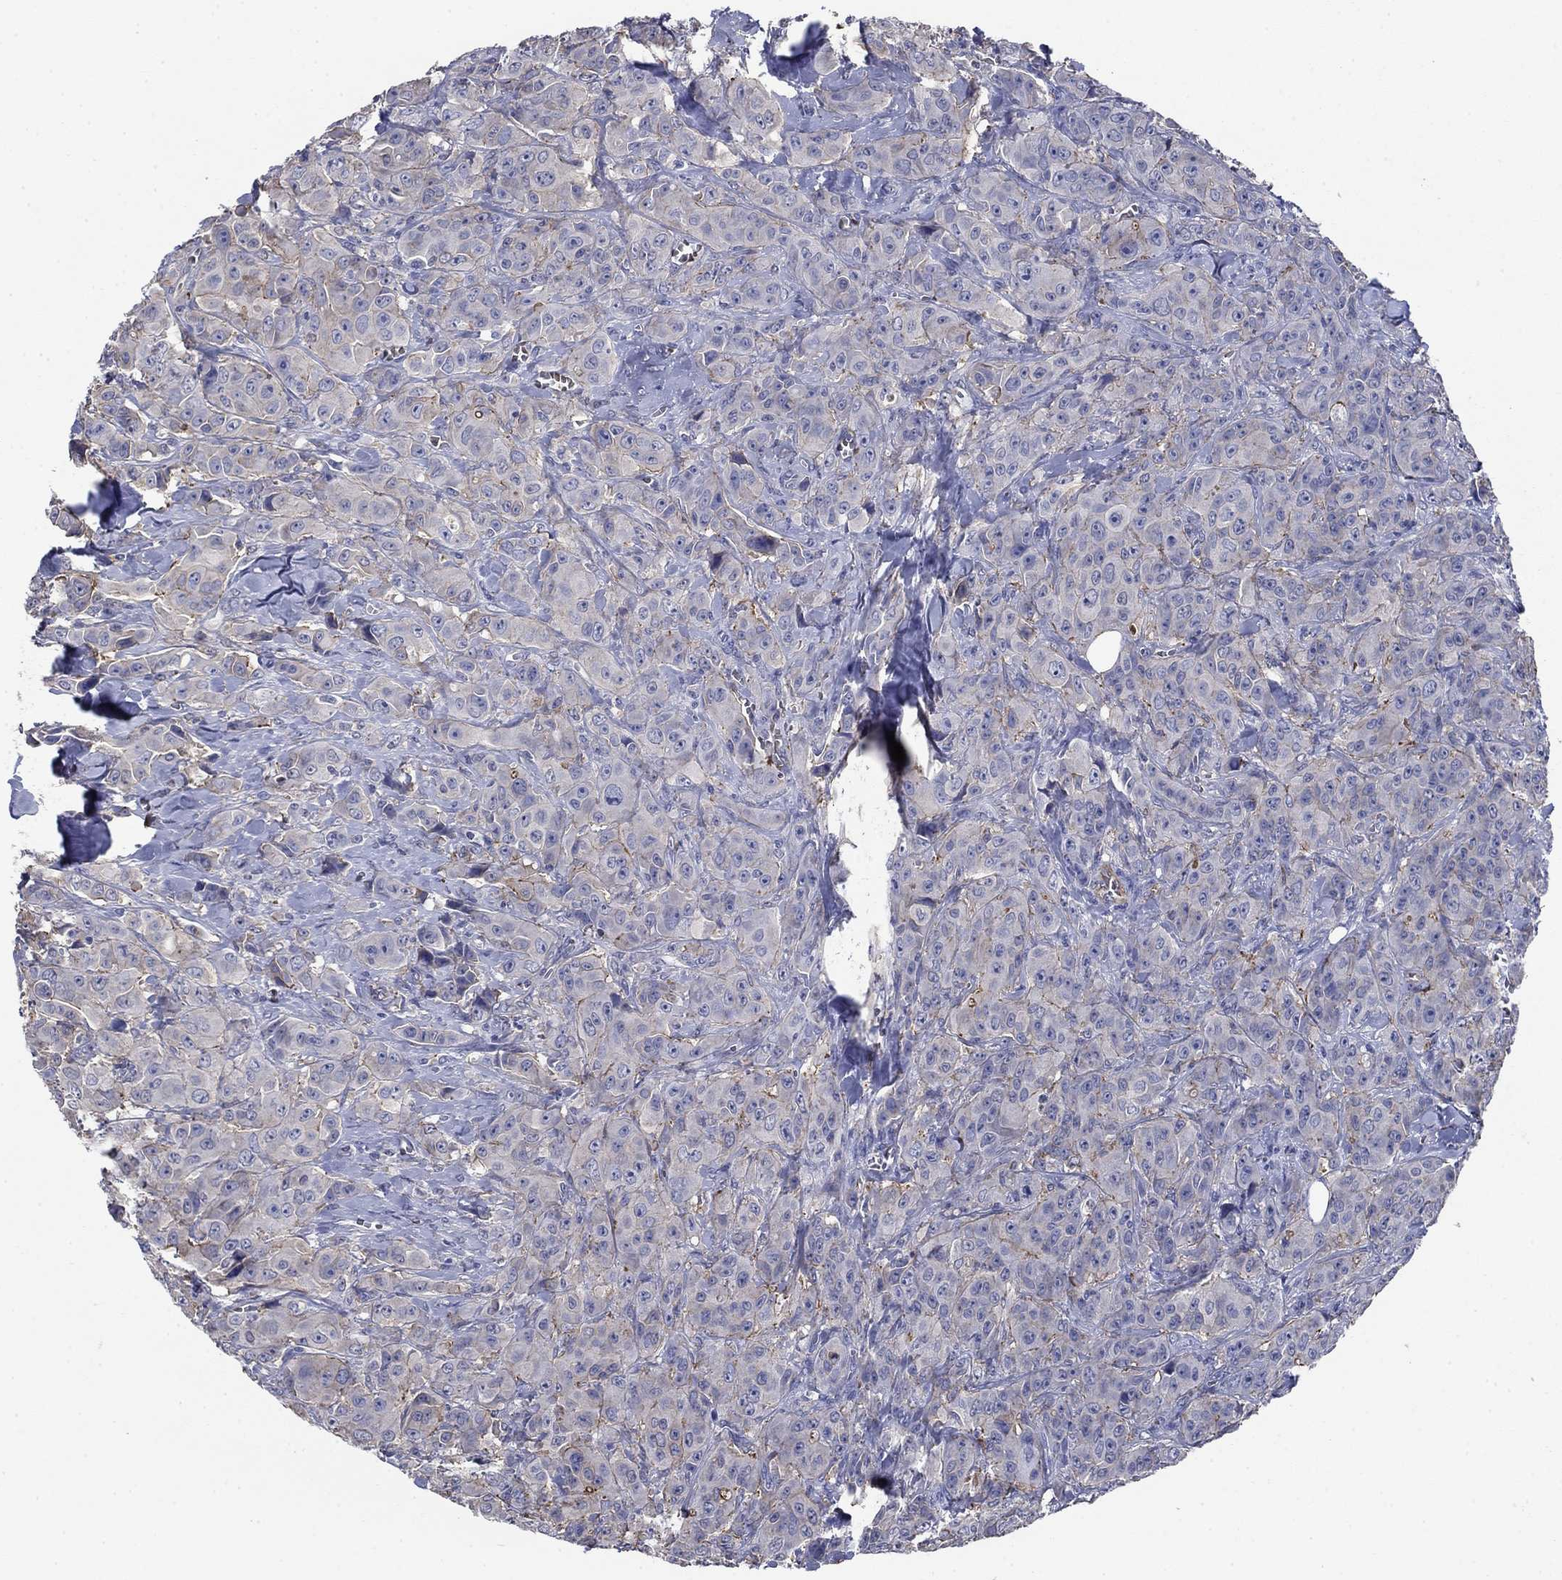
{"staining": {"intensity": "moderate", "quantity": "<25%", "location": "cytoplasmic/membranous"}, "tissue": "breast cancer", "cell_type": "Tumor cells", "image_type": "cancer", "snomed": [{"axis": "morphology", "description": "Duct carcinoma"}, {"axis": "topography", "description": "Breast"}], "caption": "A brown stain labels moderate cytoplasmic/membranous expression of a protein in human breast cancer tumor cells. The staining is performed using DAB brown chromogen to label protein expression. The nuclei are counter-stained blue using hematoxylin.", "gene": "FLNC", "patient": {"sex": "female", "age": 43}}